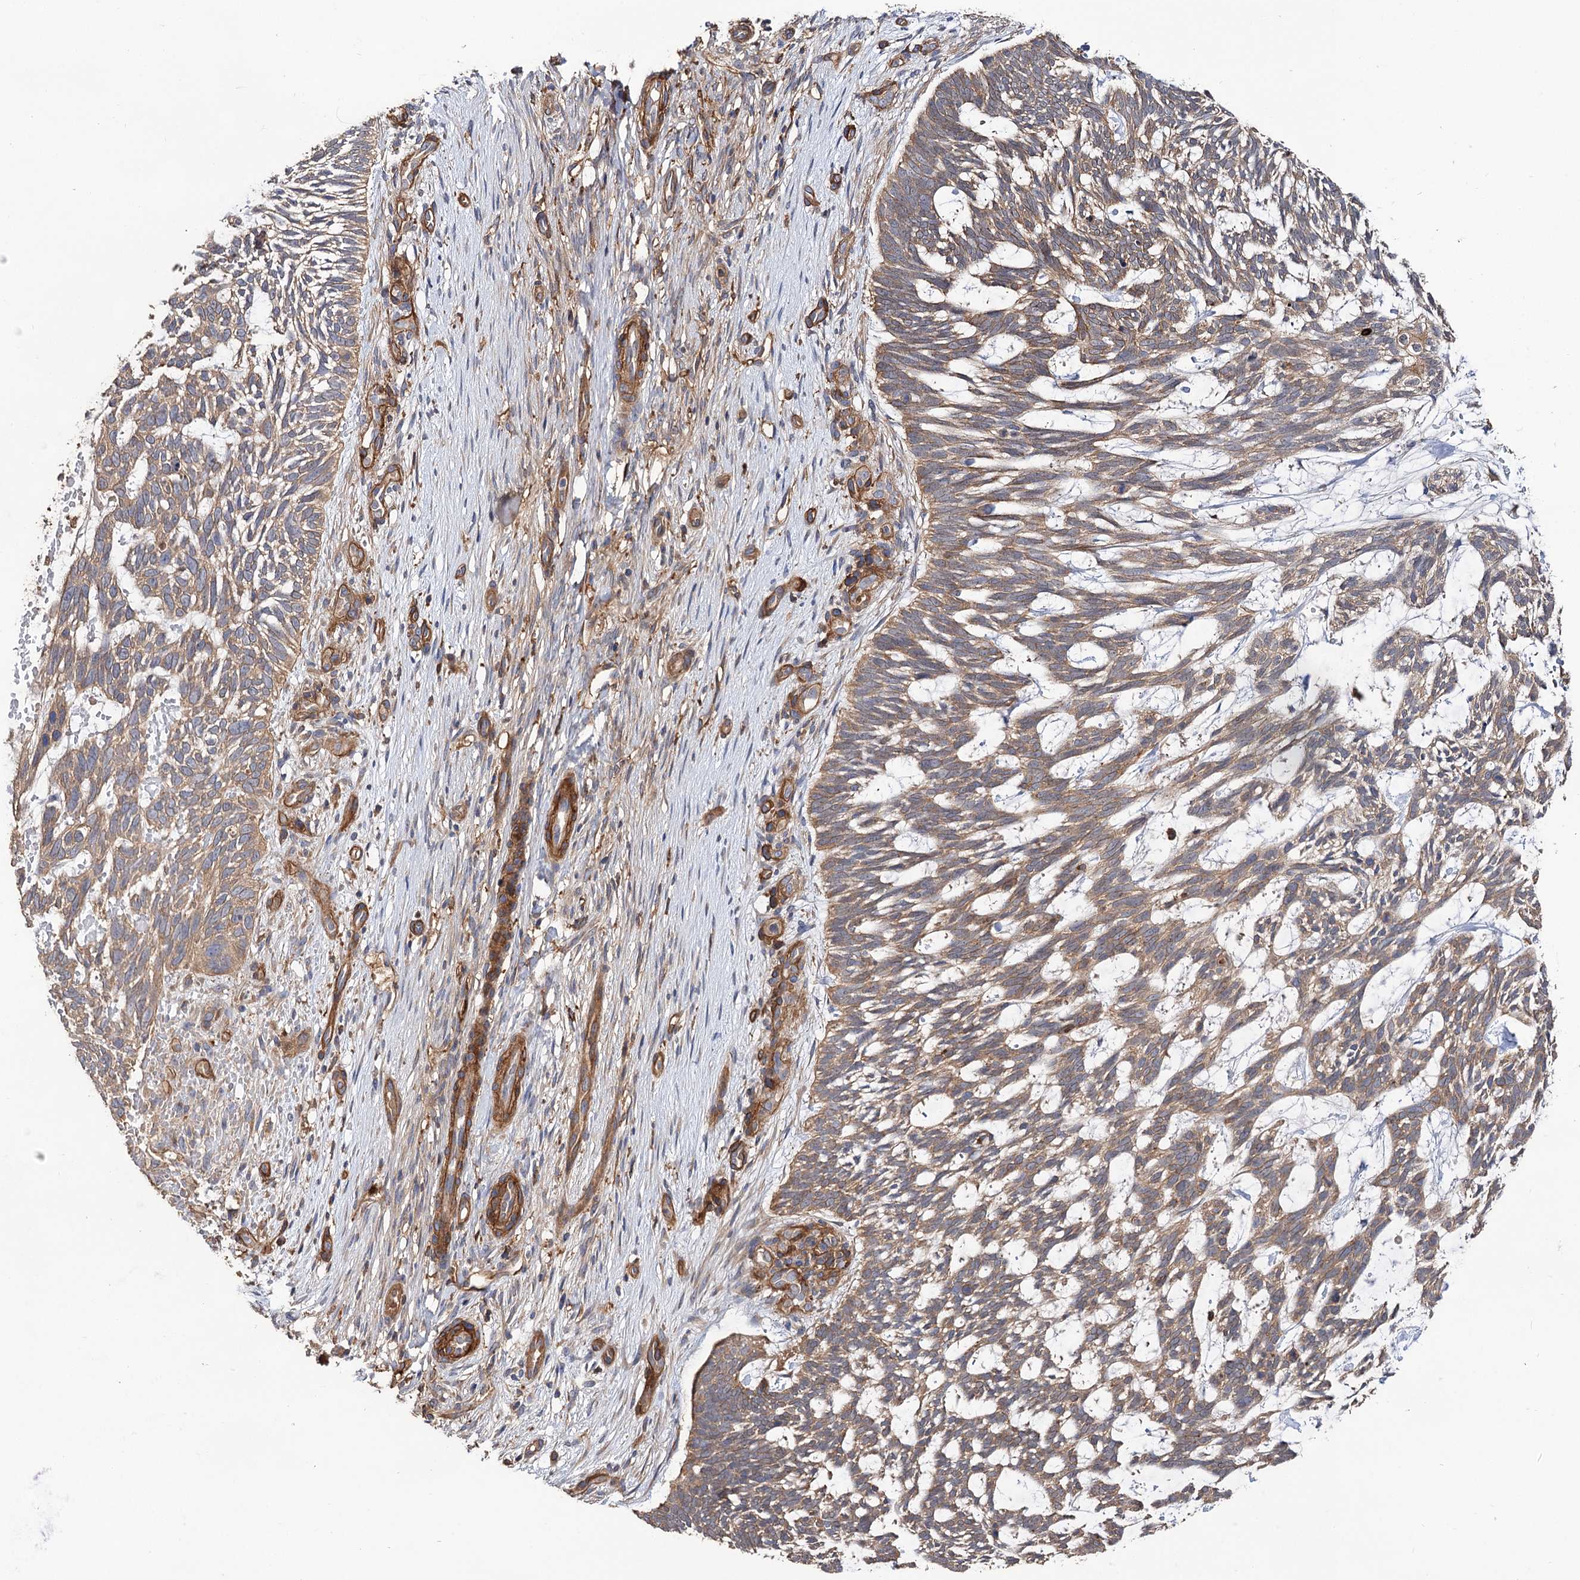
{"staining": {"intensity": "weak", "quantity": "25%-75%", "location": "cytoplasmic/membranous"}, "tissue": "skin cancer", "cell_type": "Tumor cells", "image_type": "cancer", "snomed": [{"axis": "morphology", "description": "Basal cell carcinoma"}, {"axis": "topography", "description": "Skin"}], "caption": "Brown immunohistochemical staining in human basal cell carcinoma (skin) demonstrates weak cytoplasmic/membranous expression in about 25%-75% of tumor cells.", "gene": "CSAD", "patient": {"sex": "male", "age": 88}}